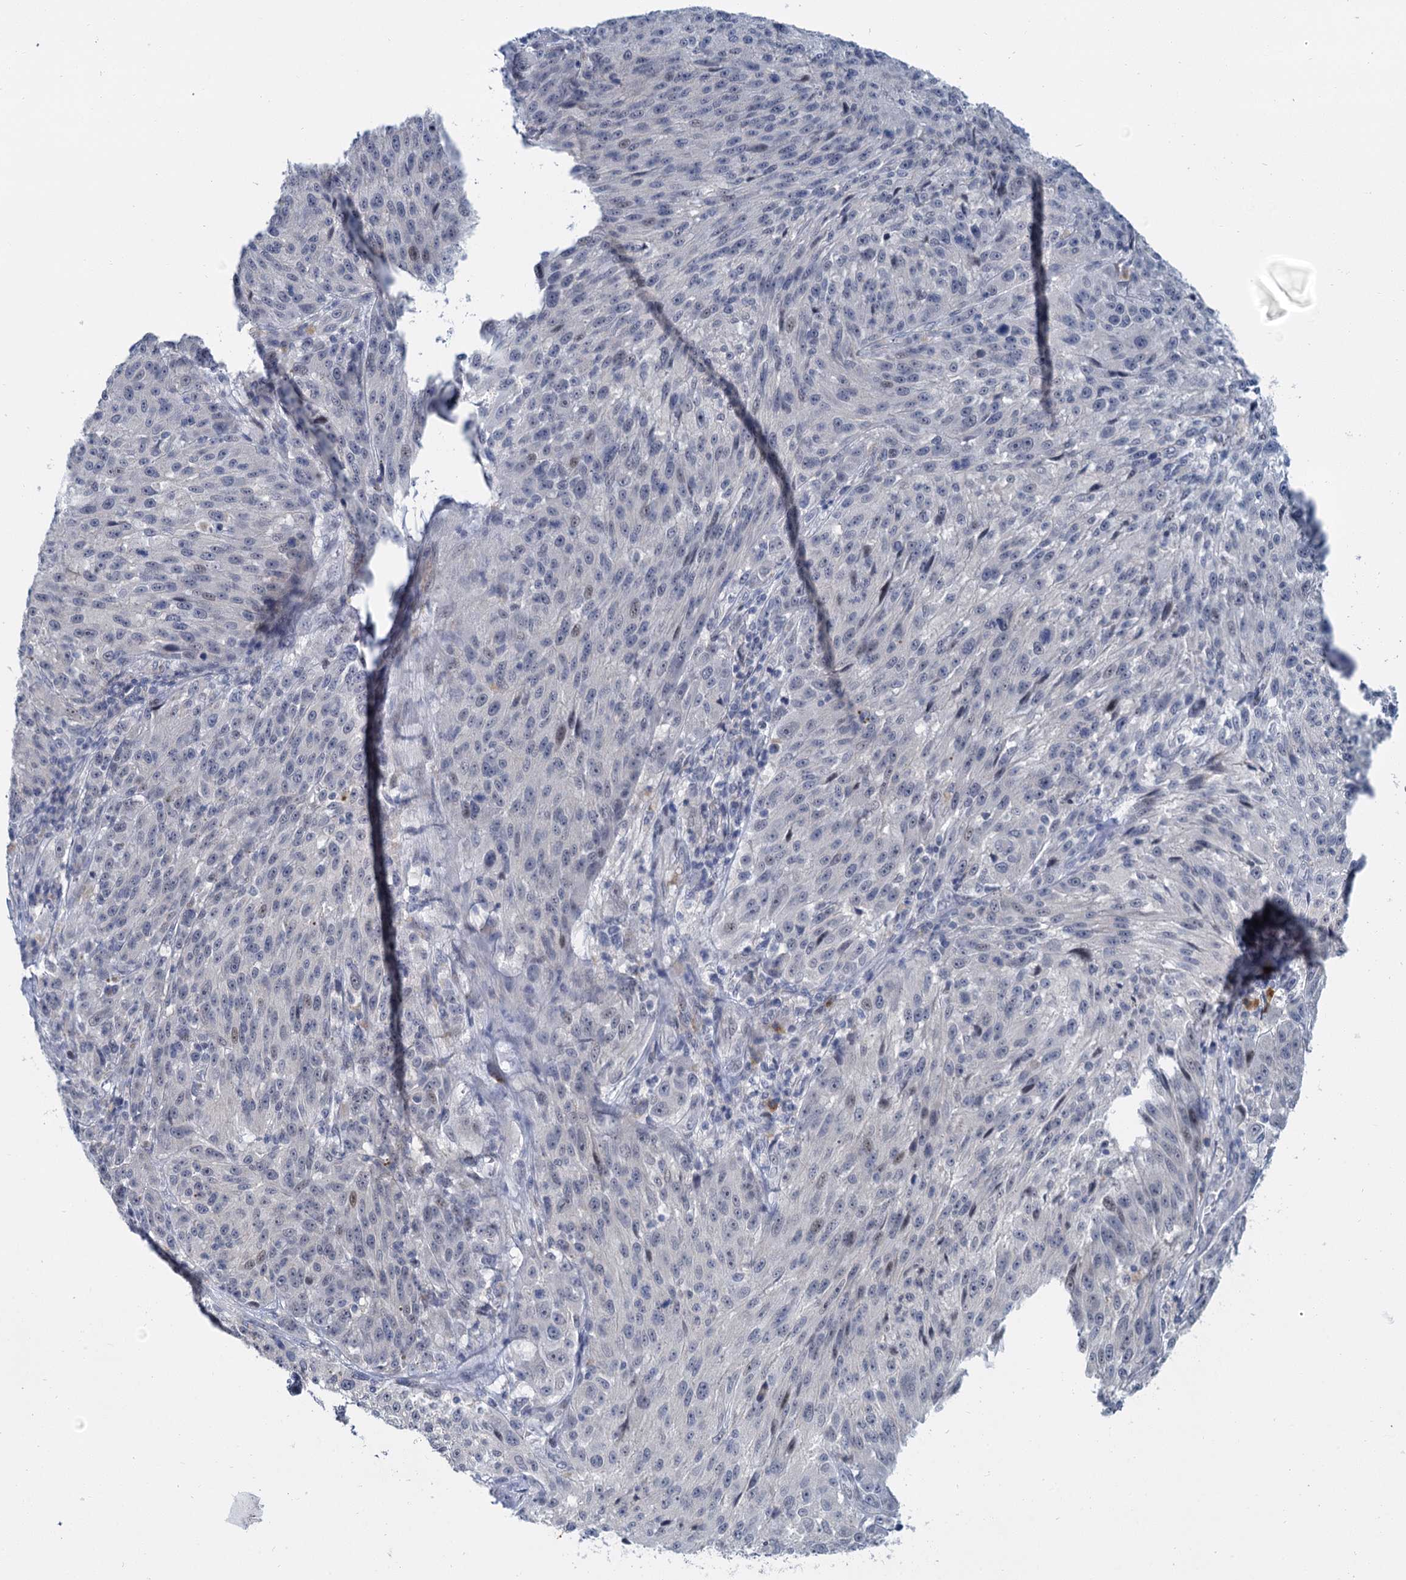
{"staining": {"intensity": "negative", "quantity": "none", "location": "none"}, "tissue": "melanoma", "cell_type": "Tumor cells", "image_type": "cancer", "snomed": [{"axis": "morphology", "description": "Malignant melanoma, NOS"}, {"axis": "topography", "description": "Skin"}], "caption": "This is an immunohistochemistry image of human malignant melanoma. There is no staining in tumor cells.", "gene": "ACRBP", "patient": {"sex": "male", "age": 53}}